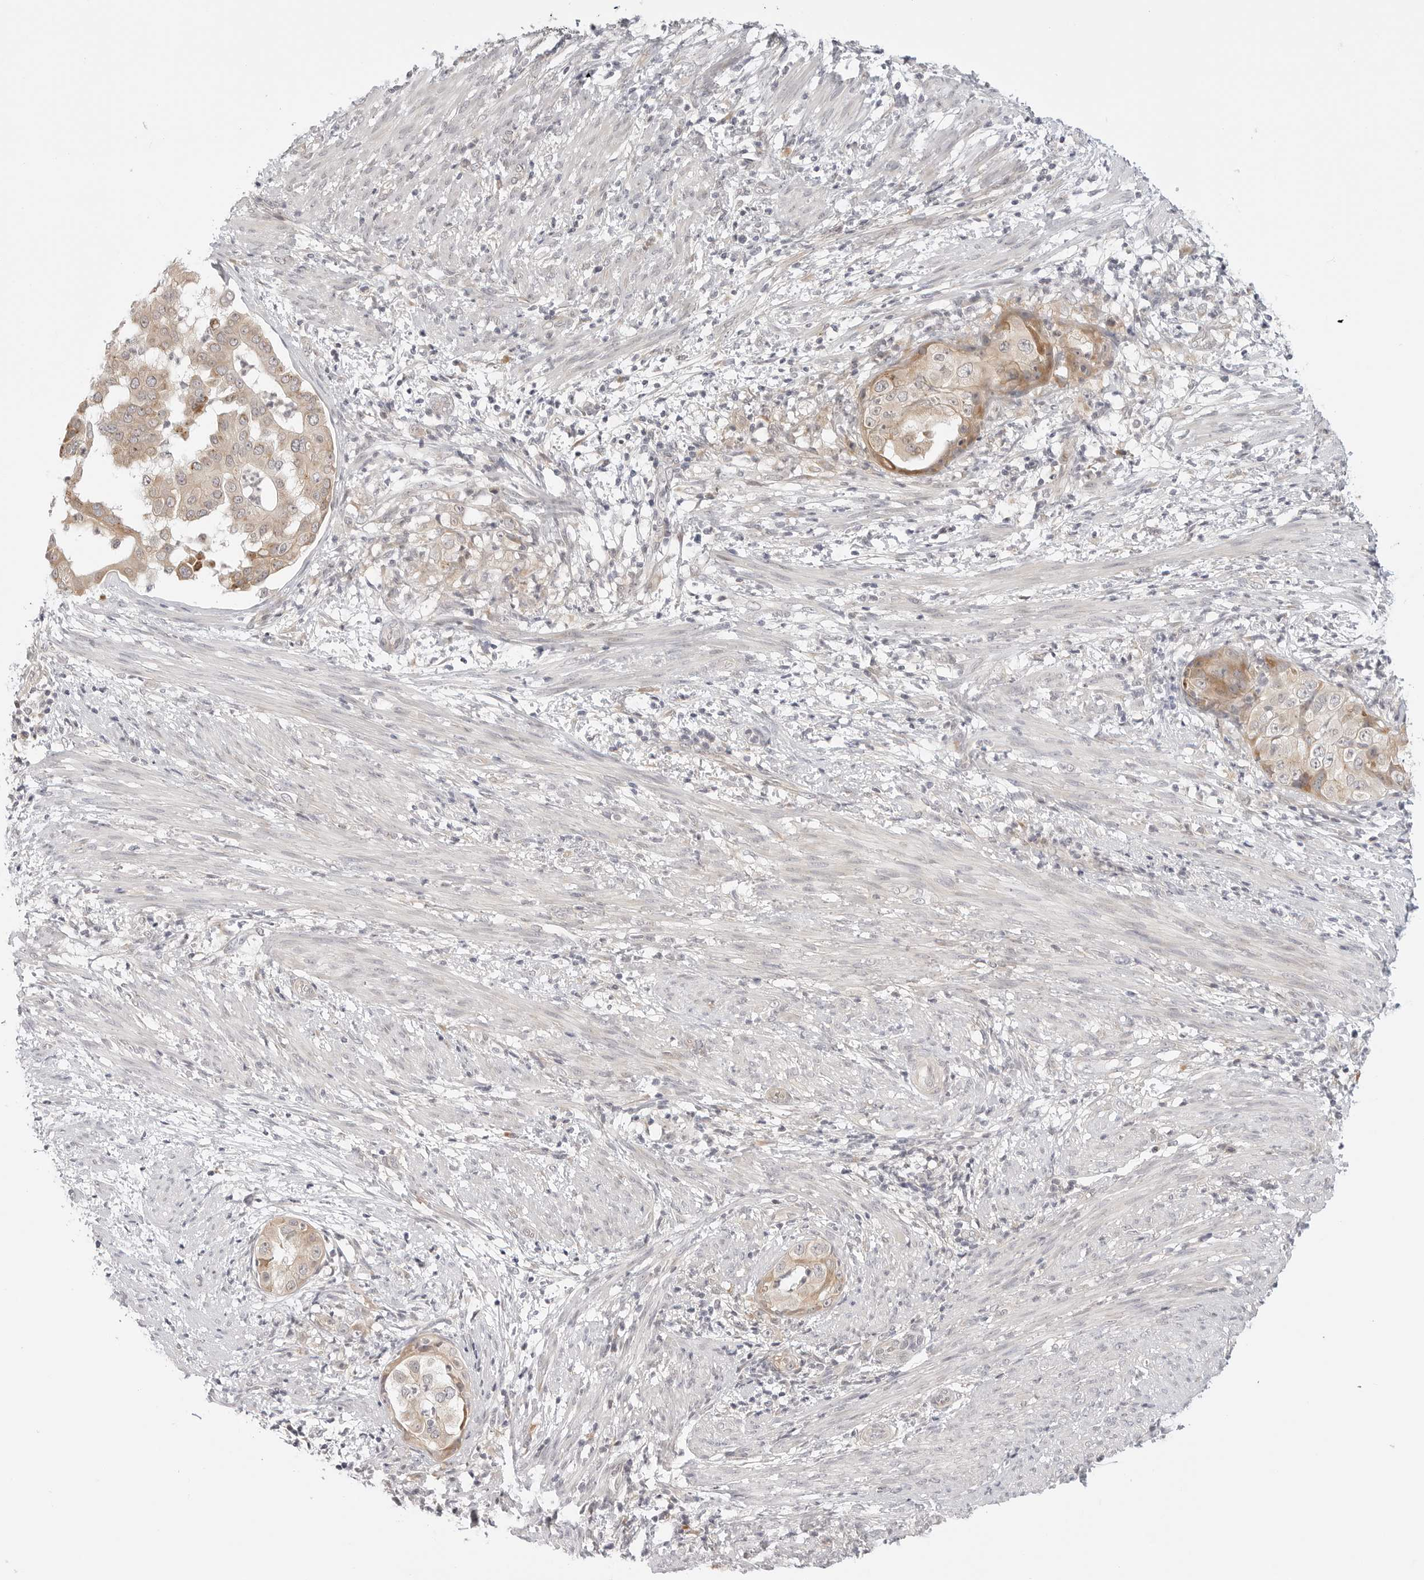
{"staining": {"intensity": "moderate", "quantity": "<25%", "location": "cytoplasmic/membranous"}, "tissue": "endometrial cancer", "cell_type": "Tumor cells", "image_type": "cancer", "snomed": [{"axis": "morphology", "description": "Adenocarcinoma, NOS"}, {"axis": "topography", "description": "Endometrium"}], "caption": "This is an image of immunohistochemistry staining of endometrial adenocarcinoma, which shows moderate expression in the cytoplasmic/membranous of tumor cells.", "gene": "TCP1", "patient": {"sex": "female", "age": 85}}